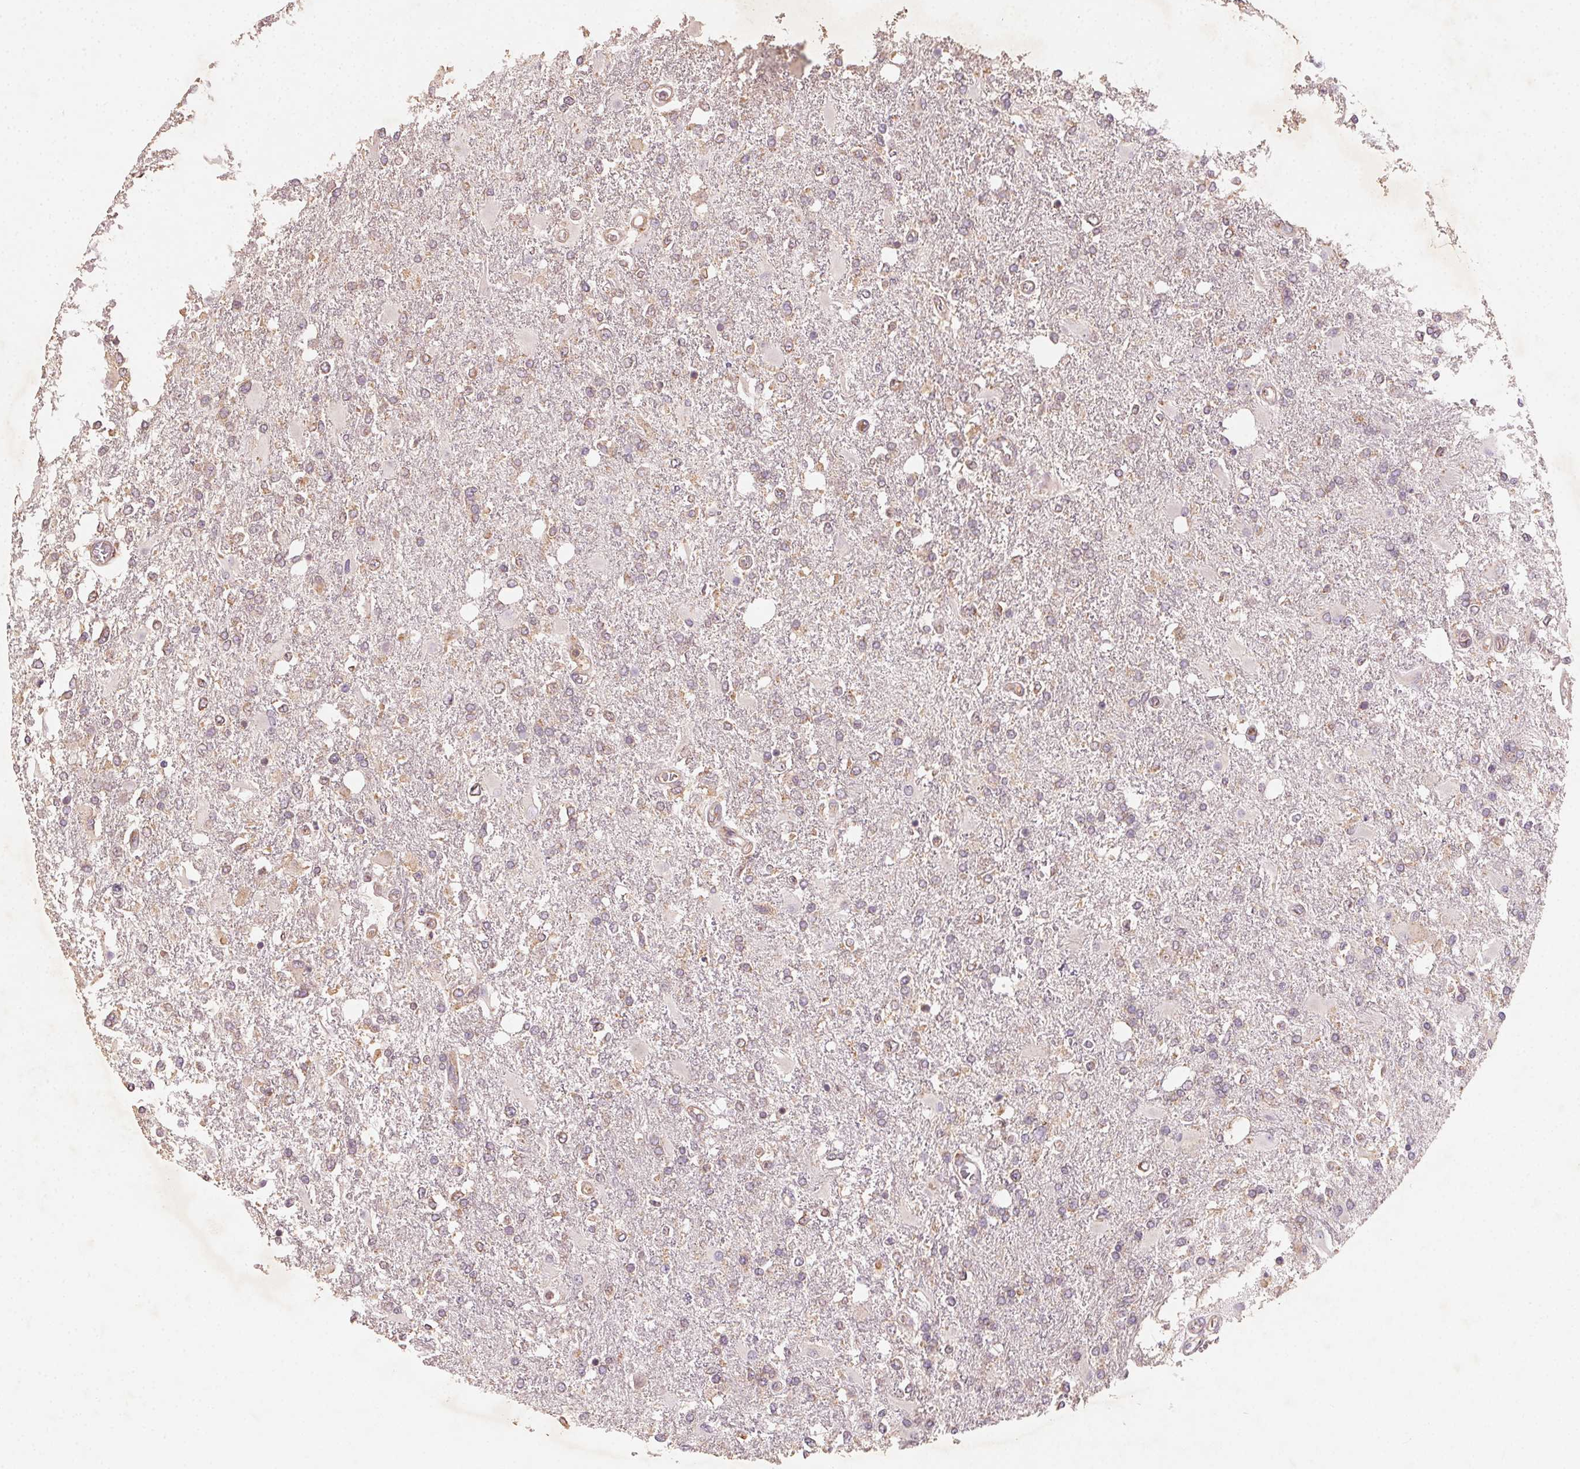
{"staining": {"intensity": "weak", "quantity": "25%-75%", "location": "cytoplasmic/membranous"}, "tissue": "glioma", "cell_type": "Tumor cells", "image_type": "cancer", "snomed": [{"axis": "morphology", "description": "Glioma, malignant, High grade"}, {"axis": "topography", "description": "Cerebral cortex"}], "caption": "IHC micrograph of human malignant glioma (high-grade) stained for a protein (brown), which reveals low levels of weak cytoplasmic/membranous staining in approximately 25%-75% of tumor cells.", "gene": "AP1S1", "patient": {"sex": "male", "age": 79}}